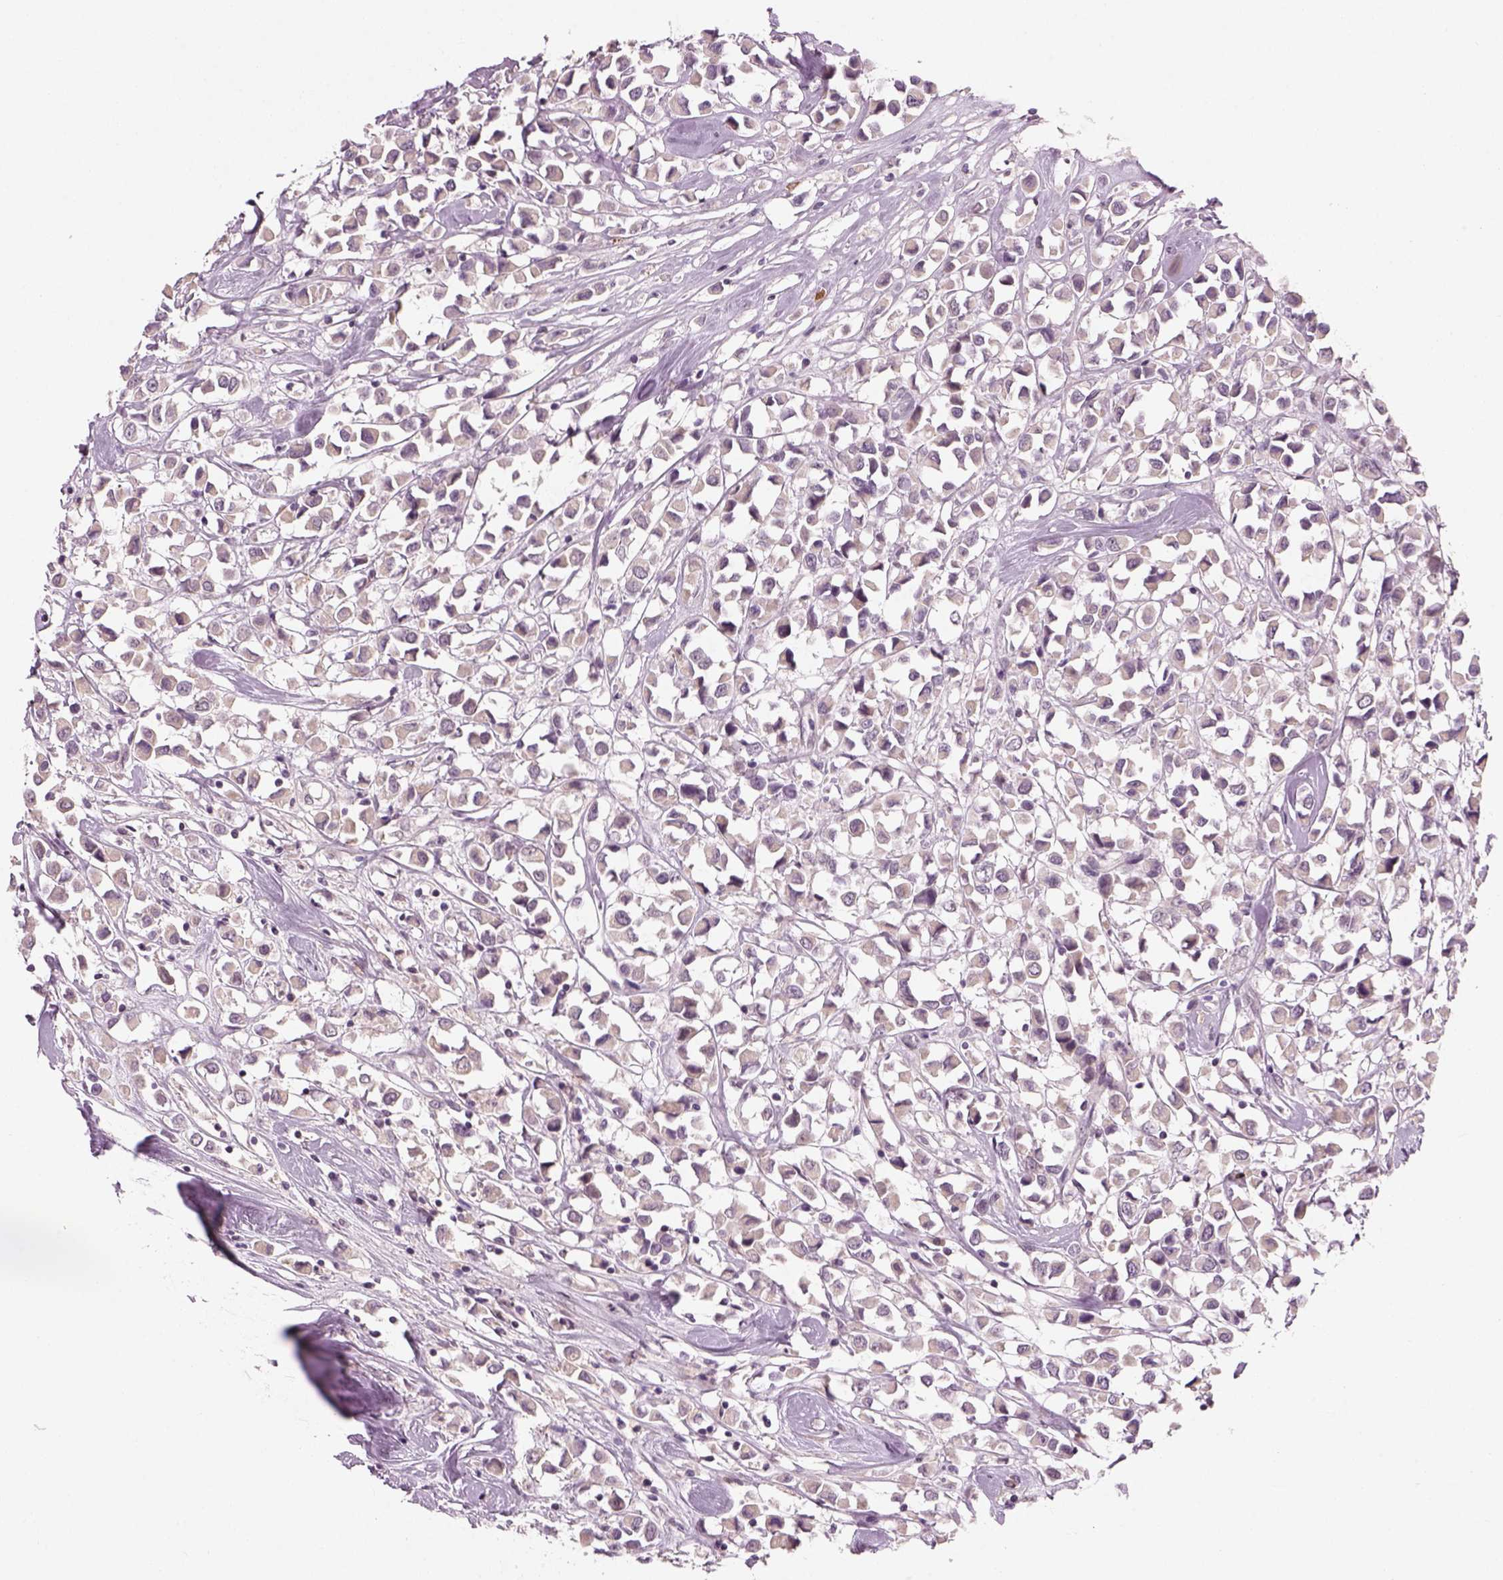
{"staining": {"intensity": "negative", "quantity": "none", "location": "none"}, "tissue": "breast cancer", "cell_type": "Tumor cells", "image_type": "cancer", "snomed": [{"axis": "morphology", "description": "Duct carcinoma"}, {"axis": "topography", "description": "Breast"}], "caption": "This is a histopathology image of IHC staining of infiltrating ductal carcinoma (breast), which shows no positivity in tumor cells.", "gene": "GDNF", "patient": {"sex": "female", "age": 61}}